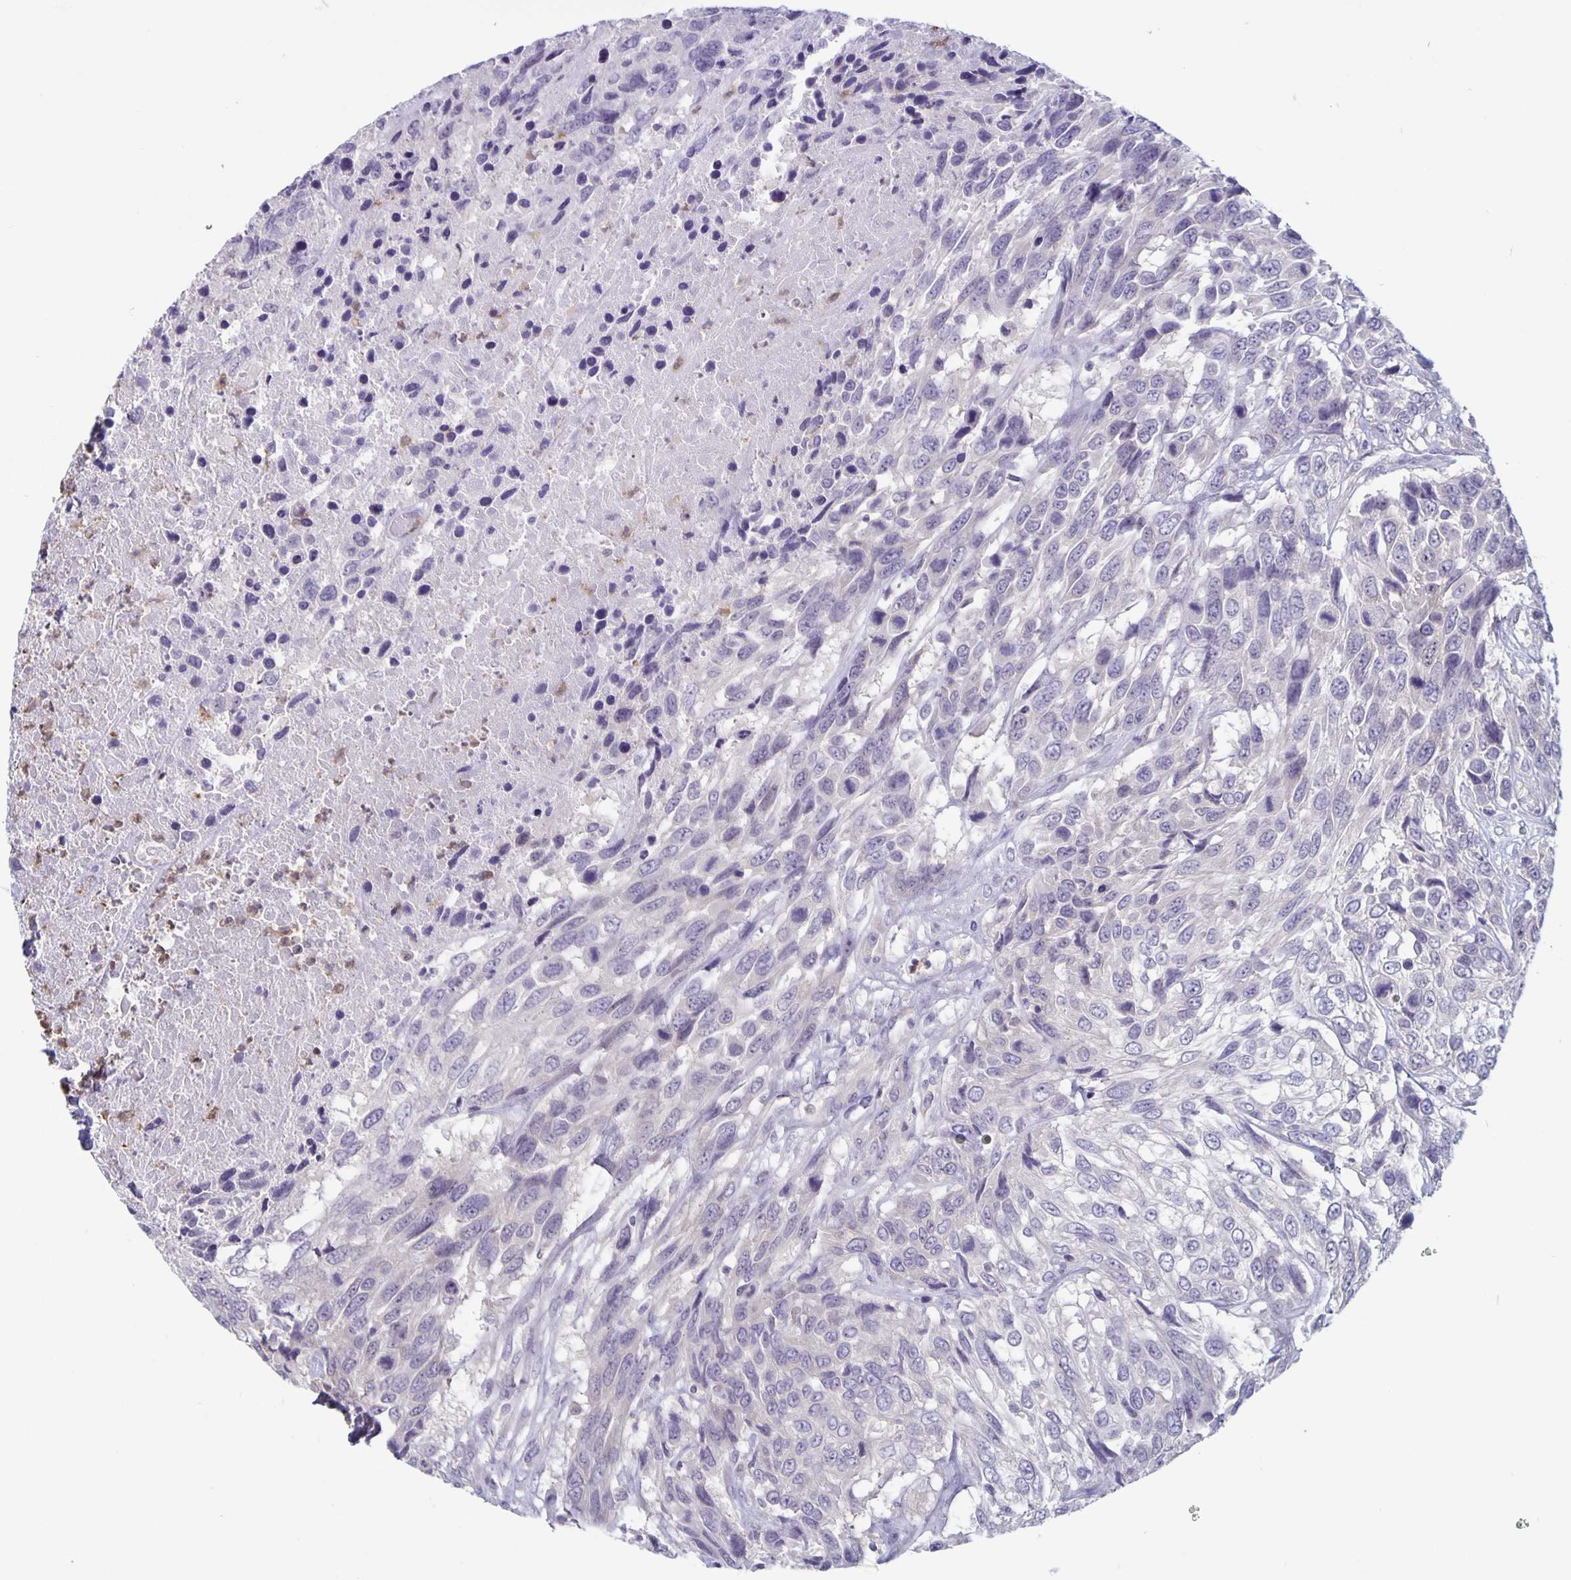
{"staining": {"intensity": "negative", "quantity": "none", "location": "none"}, "tissue": "urothelial cancer", "cell_type": "Tumor cells", "image_type": "cancer", "snomed": [{"axis": "morphology", "description": "Urothelial carcinoma, High grade"}, {"axis": "topography", "description": "Urinary bladder"}], "caption": "There is no significant expression in tumor cells of urothelial carcinoma (high-grade).", "gene": "PLCB3", "patient": {"sex": "female", "age": 70}}